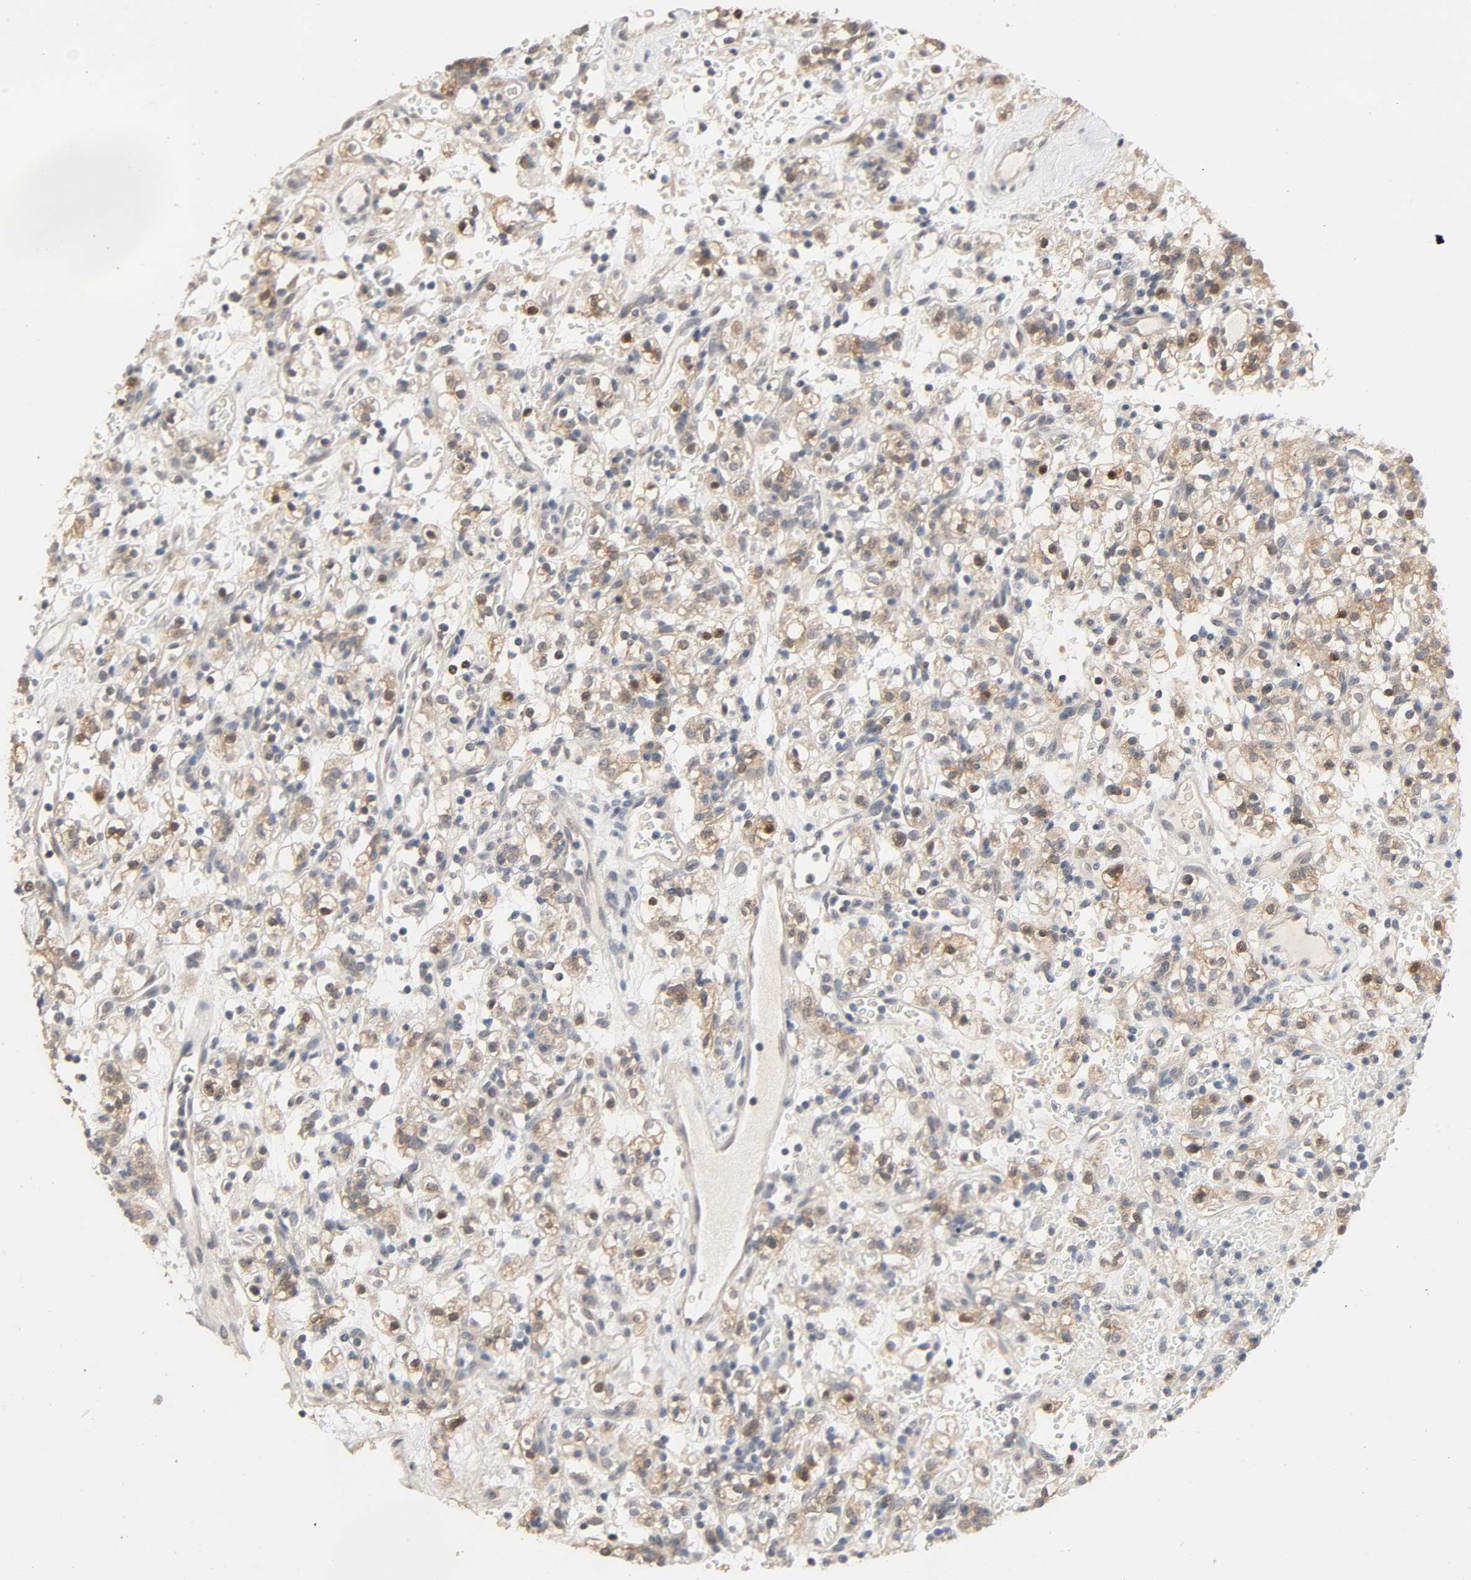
{"staining": {"intensity": "moderate", "quantity": "25%-75%", "location": "cytoplasmic/membranous,nuclear"}, "tissue": "renal cancer", "cell_type": "Tumor cells", "image_type": "cancer", "snomed": [{"axis": "morphology", "description": "Normal tissue, NOS"}, {"axis": "morphology", "description": "Adenocarcinoma, NOS"}, {"axis": "topography", "description": "Kidney"}], "caption": "The immunohistochemical stain labels moderate cytoplasmic/membranous and nuclear expression in tumor cells of renal cancer (adenocarcinoma) tissue. (Stains: DAB in brown, nuclei in blue, Microscopy: brightfield microscopy at high magnification).", "gene": "MAGEA8", "patient": {"sex": "female", "age": 72}}